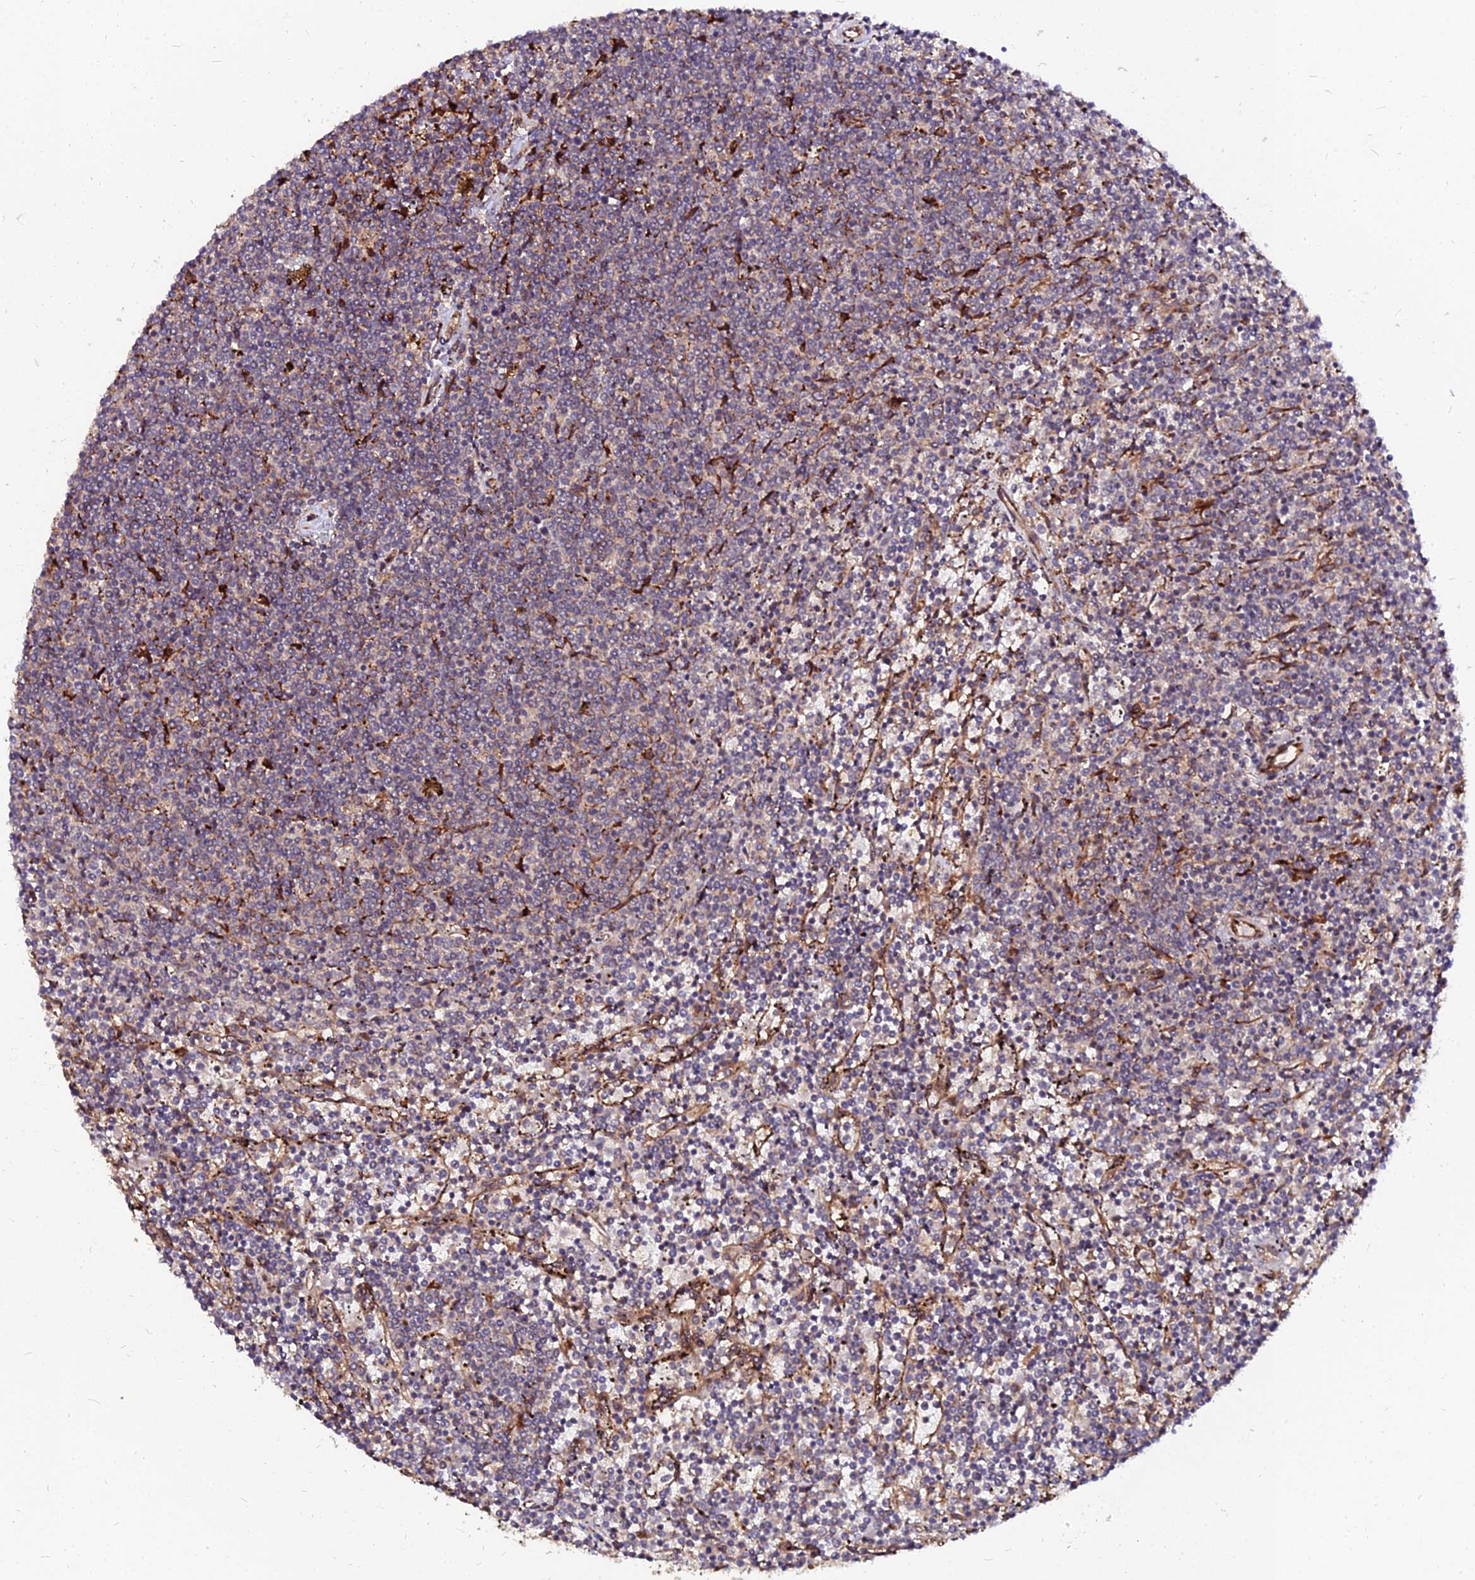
{"staining": {"intensity": "weak", "quantity": "25%-75%", "location": "cytoplasmic/membranous"}, "tissue": "lymphoma", "cell_type": "Tumor cells", "image_type": "cancer", "snomed": [{"axis": "morphology", "description": "Malignant lymphoma, non-Hodgkin's type, Low grade"}, {"axis": "topography", "description": "Spleen"}], "caption": "High-magnification brightfield microscopy of low-grade malignant lymphoma, non-Hodgkin's type stained with DAB (3,3'-diaminobenzidine) (brown) and counterstained with hematoxylin (blue). tumor cells exhibit weak cytoplasmic/membranous staining is identified in about25%-75% of cells.", "gene": "PDE4D", "patient": {"sex": "female", "age": 50}}